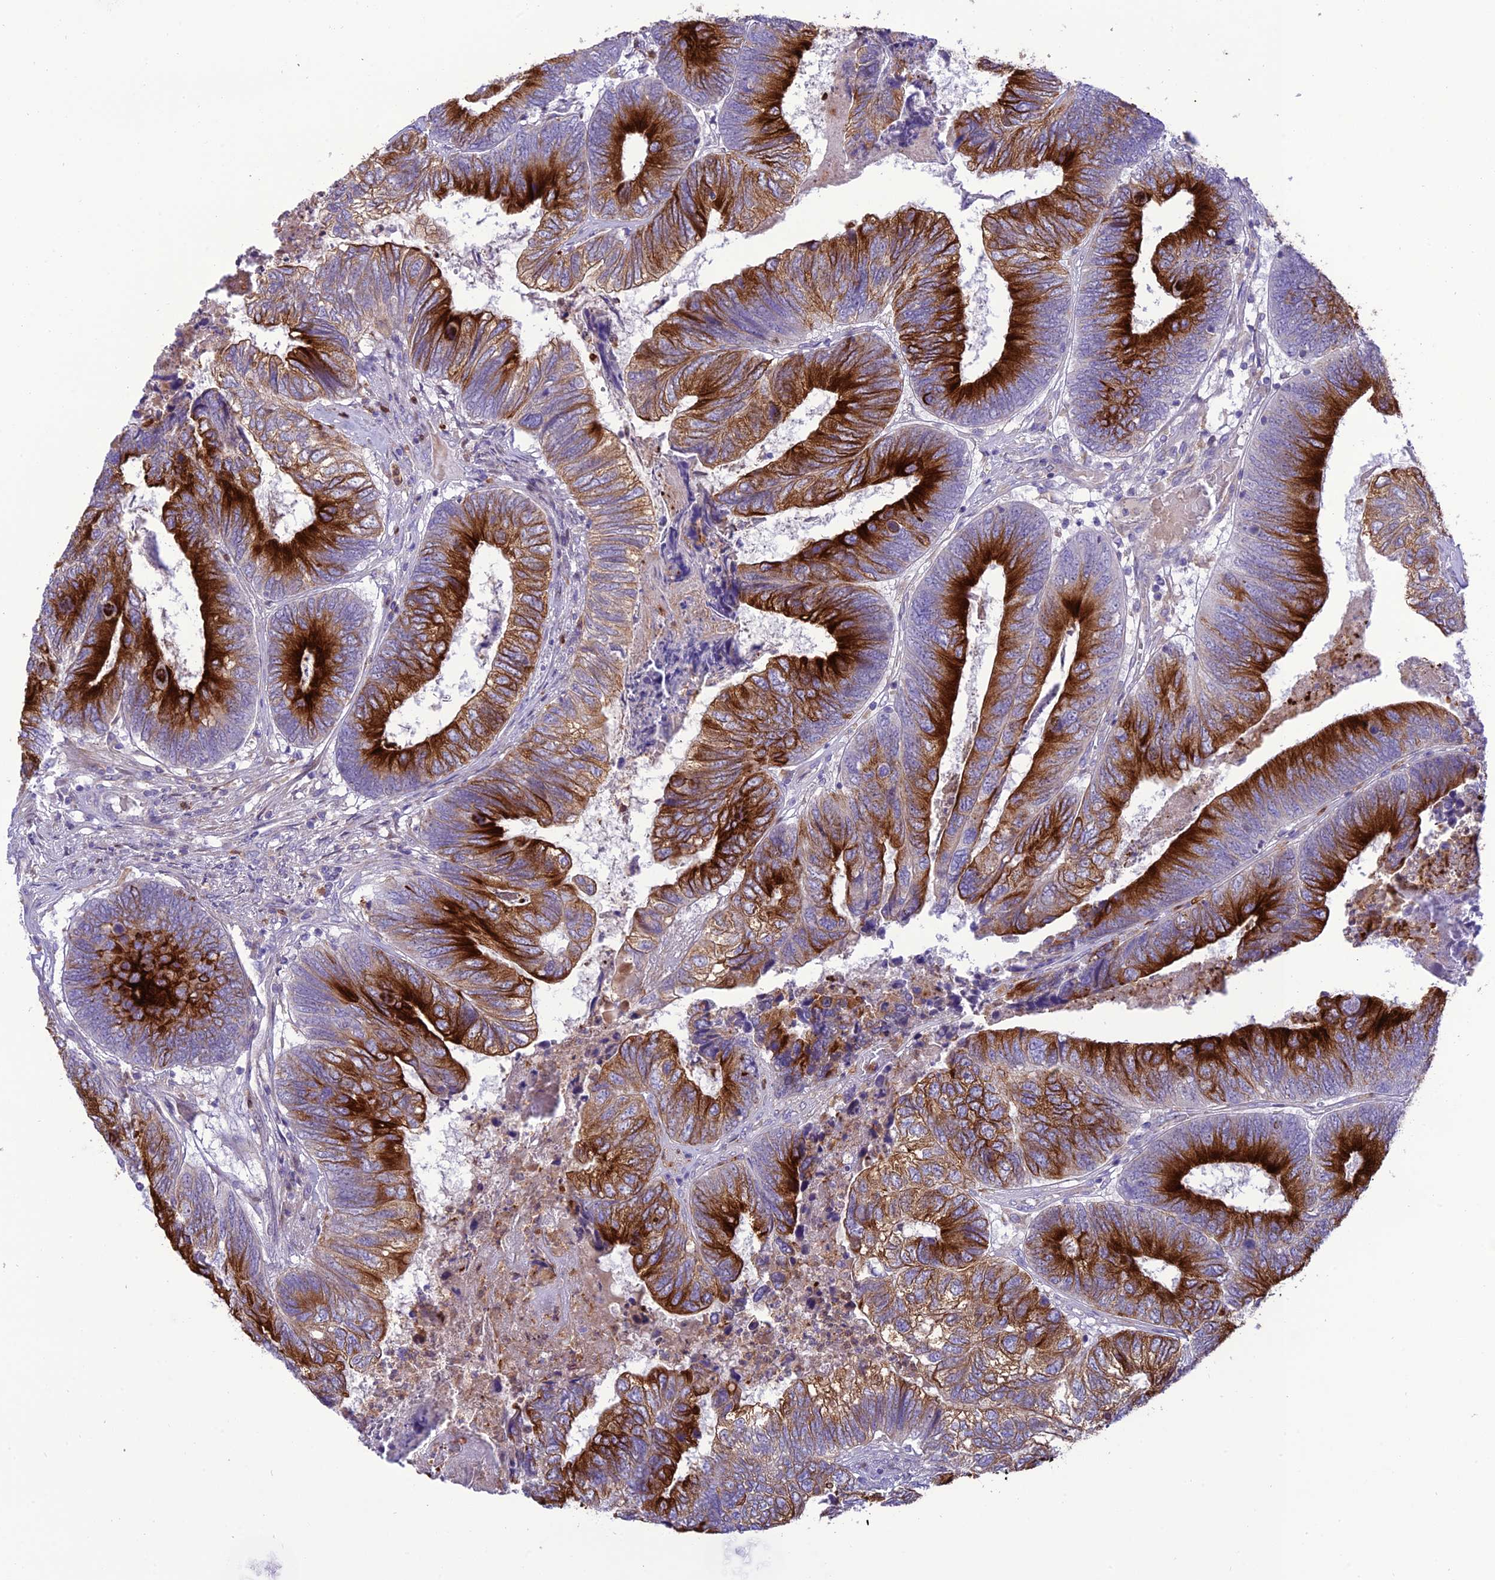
{"staining": {"intensity": "strong", "quantity": ">75%", "location": "cytoplasmic/membranous"}, "tissue": "colorectal cancer", "cell_type": "Tumor cells", "image_type": "cancer", "snomed": [{"axis": "morphology", "description": "Adenocarcinoma, NOS"}, {"axis": "topography", "description": "Colon"}], "caption": "Brown immunohistochemical staining in human adenocarcinoma (colorectal) displays strong cytoplasmic/membranous positivity in approximately >75% of tumor cells. Nuclei are stained in blue.", "gene": "JMY", "patient": {"sex": "female", "age": 67}}